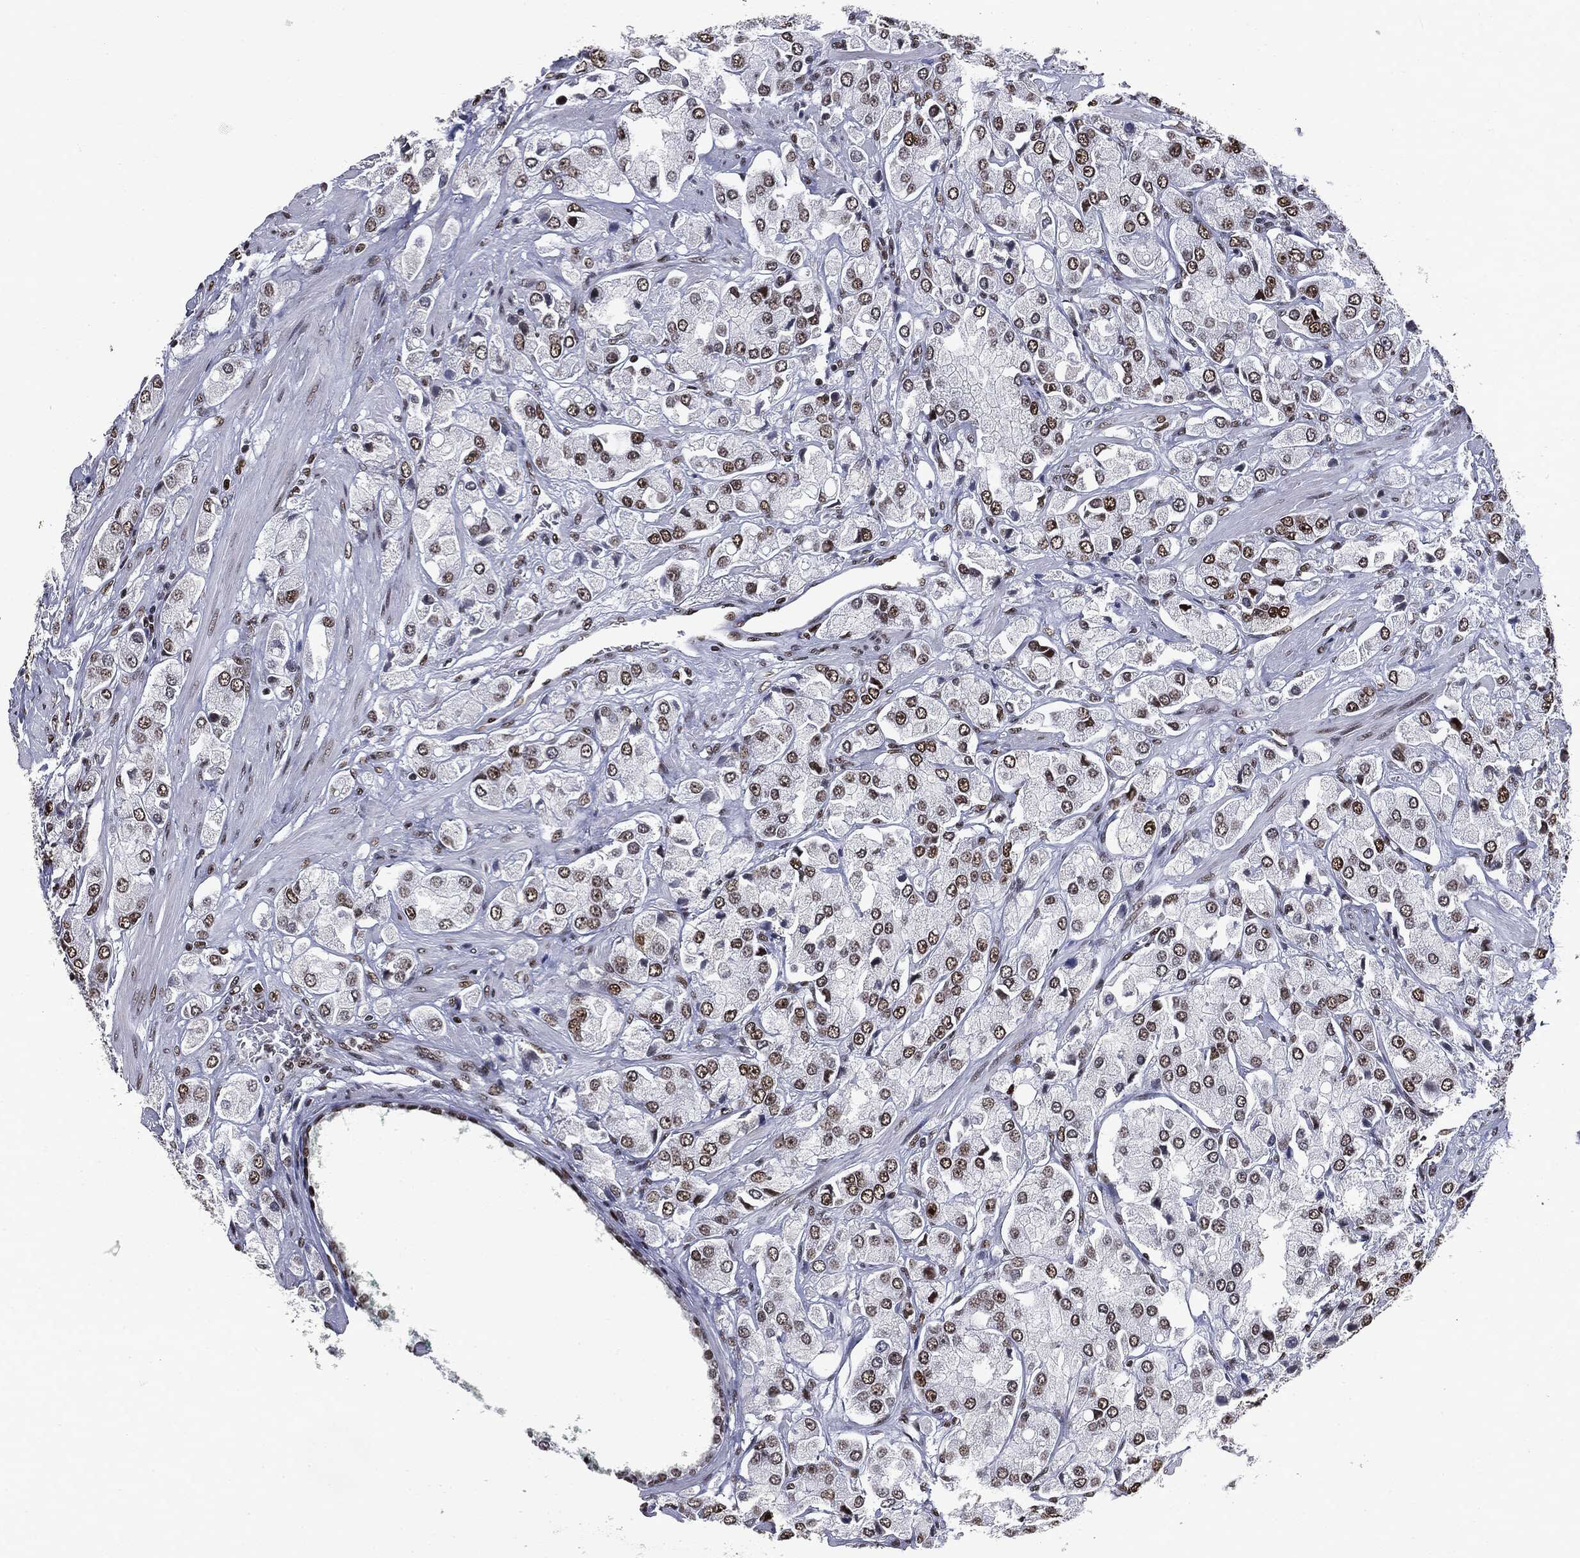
{"staining": {"intensity": "moderate", "quantity": "25%-75%", "location": "nuclear"}, "tissue": "prostate cancer", "cell_type": "Tumor cells", "image_type": "cancer", "snomed": [{"axis": "morphology", "description": "Adenocarcinoma, NOS"}, {"axis": "topography", "description": "Prostate and seminal vesicle, NOS"}, {"axis": "topography", "description": "Prostate"}], "caption": "Moderate nuclear expression is seen in approximately 25%-75% of tumor cells in prostate cancer (adenocarcinoma). The staining was performed using DAB (3,3'-diaminobenzidine) to visualize the protein expression in brown, while the nuclei were stained in blue with hematoxylin (Magnification: 20x).", "gene": "MSH2", "patient": {"sex": "male", "age": 64}}